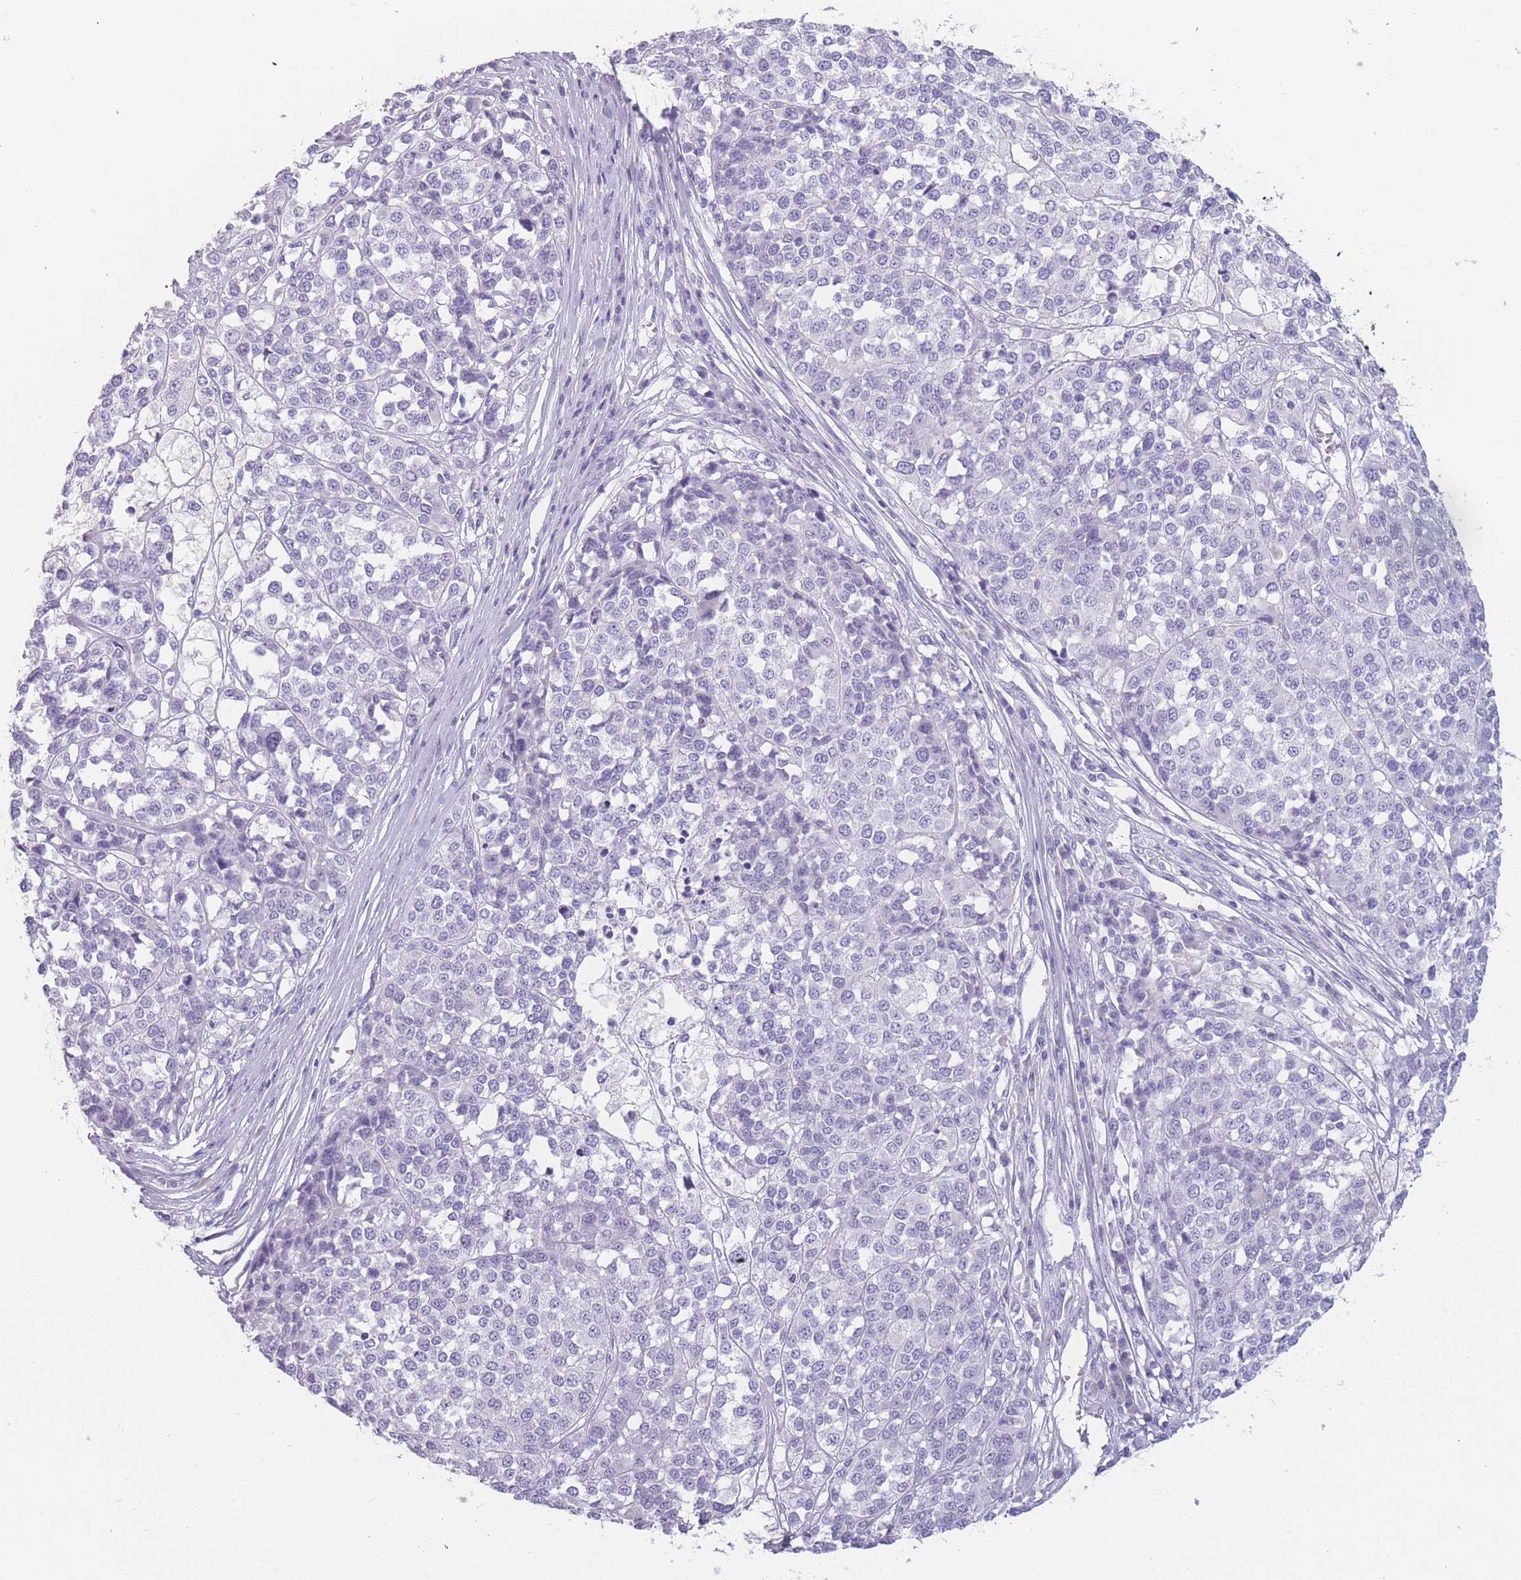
{"staining": {"intensity": "negative", "quantity": "none", "location": "none"}, "tissue": "melanoma", "cell_type": "Tumor cells", "image_type": "cancer", "snomed": [{"axis": "morphology", "description": "Malignant melanoma, Metastatic site"}, {"axis": "topography", "description": "Lymph node"}], "caption": "High magnification brightfield microscopy of malignant melanoma (metastatic site) stained with DAB (brown) and counterstained with hematoxylin (blue): tumor cells show no significant positivity.", "gene": "PPFIA3", "patient": {"sex": "male", "age": 44}}